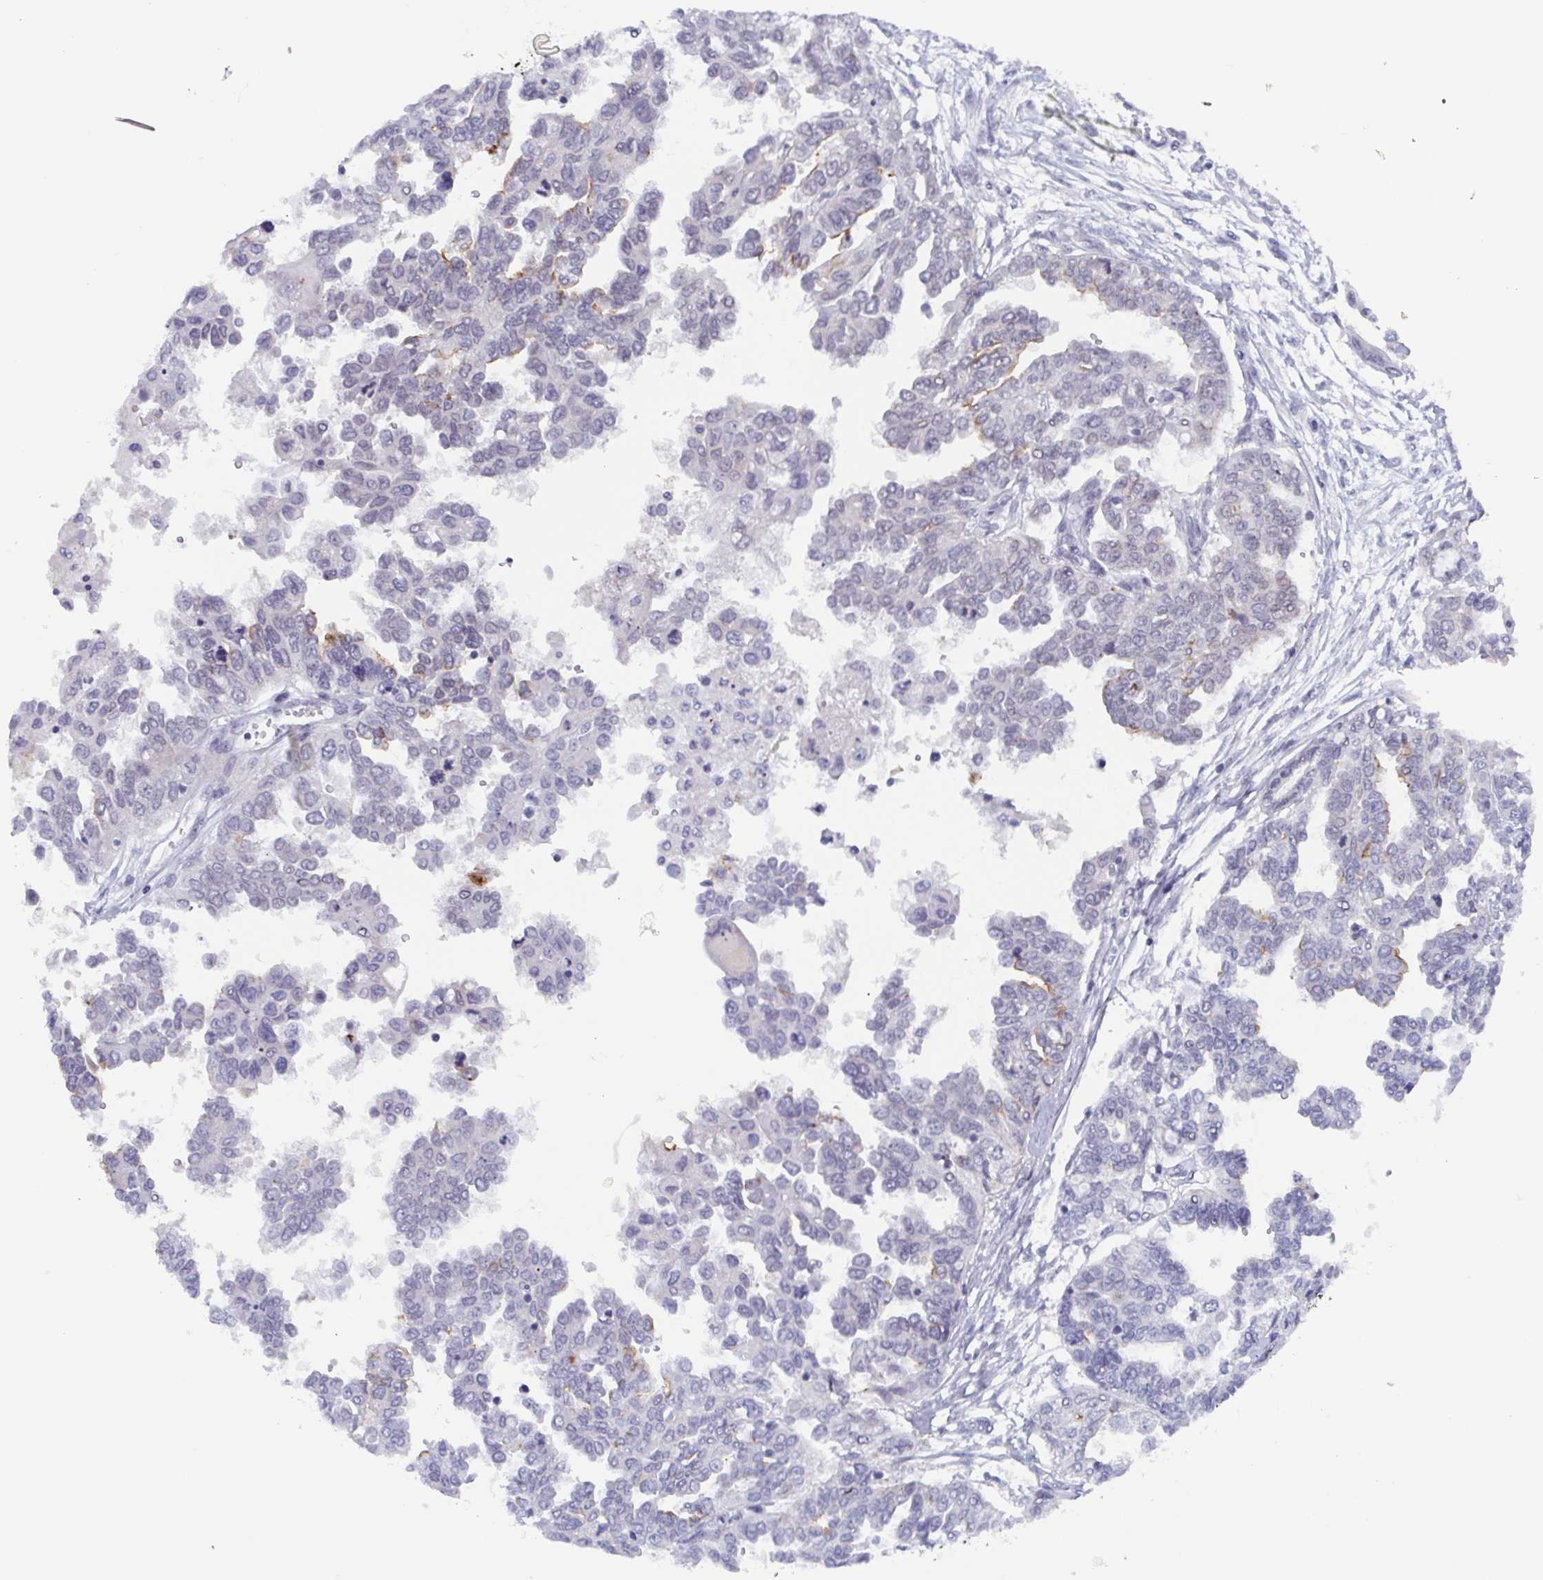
{"staining": {"intensity": "moderate", "quantity": "<25%", "location": "cytoplasmic/membranous"}, "tissue": "ovarian cancer", "cell_type": "Tumor cells", "image_type": "cancer", "snomed": [{"axis": "morphology", "description": "Cystadenocarcinoma, serous, NOS"}, {"axis": "topography", "description": "Ovary"}], "caption": "Moderate cytoplasmic/membranous protein expression is identified in approximately <25% of tumor cells in ovarian cancer (serous cystadenocarcinoma).", "gene": "ZFP64", "patient": {"sex": "female", "age": 53}}